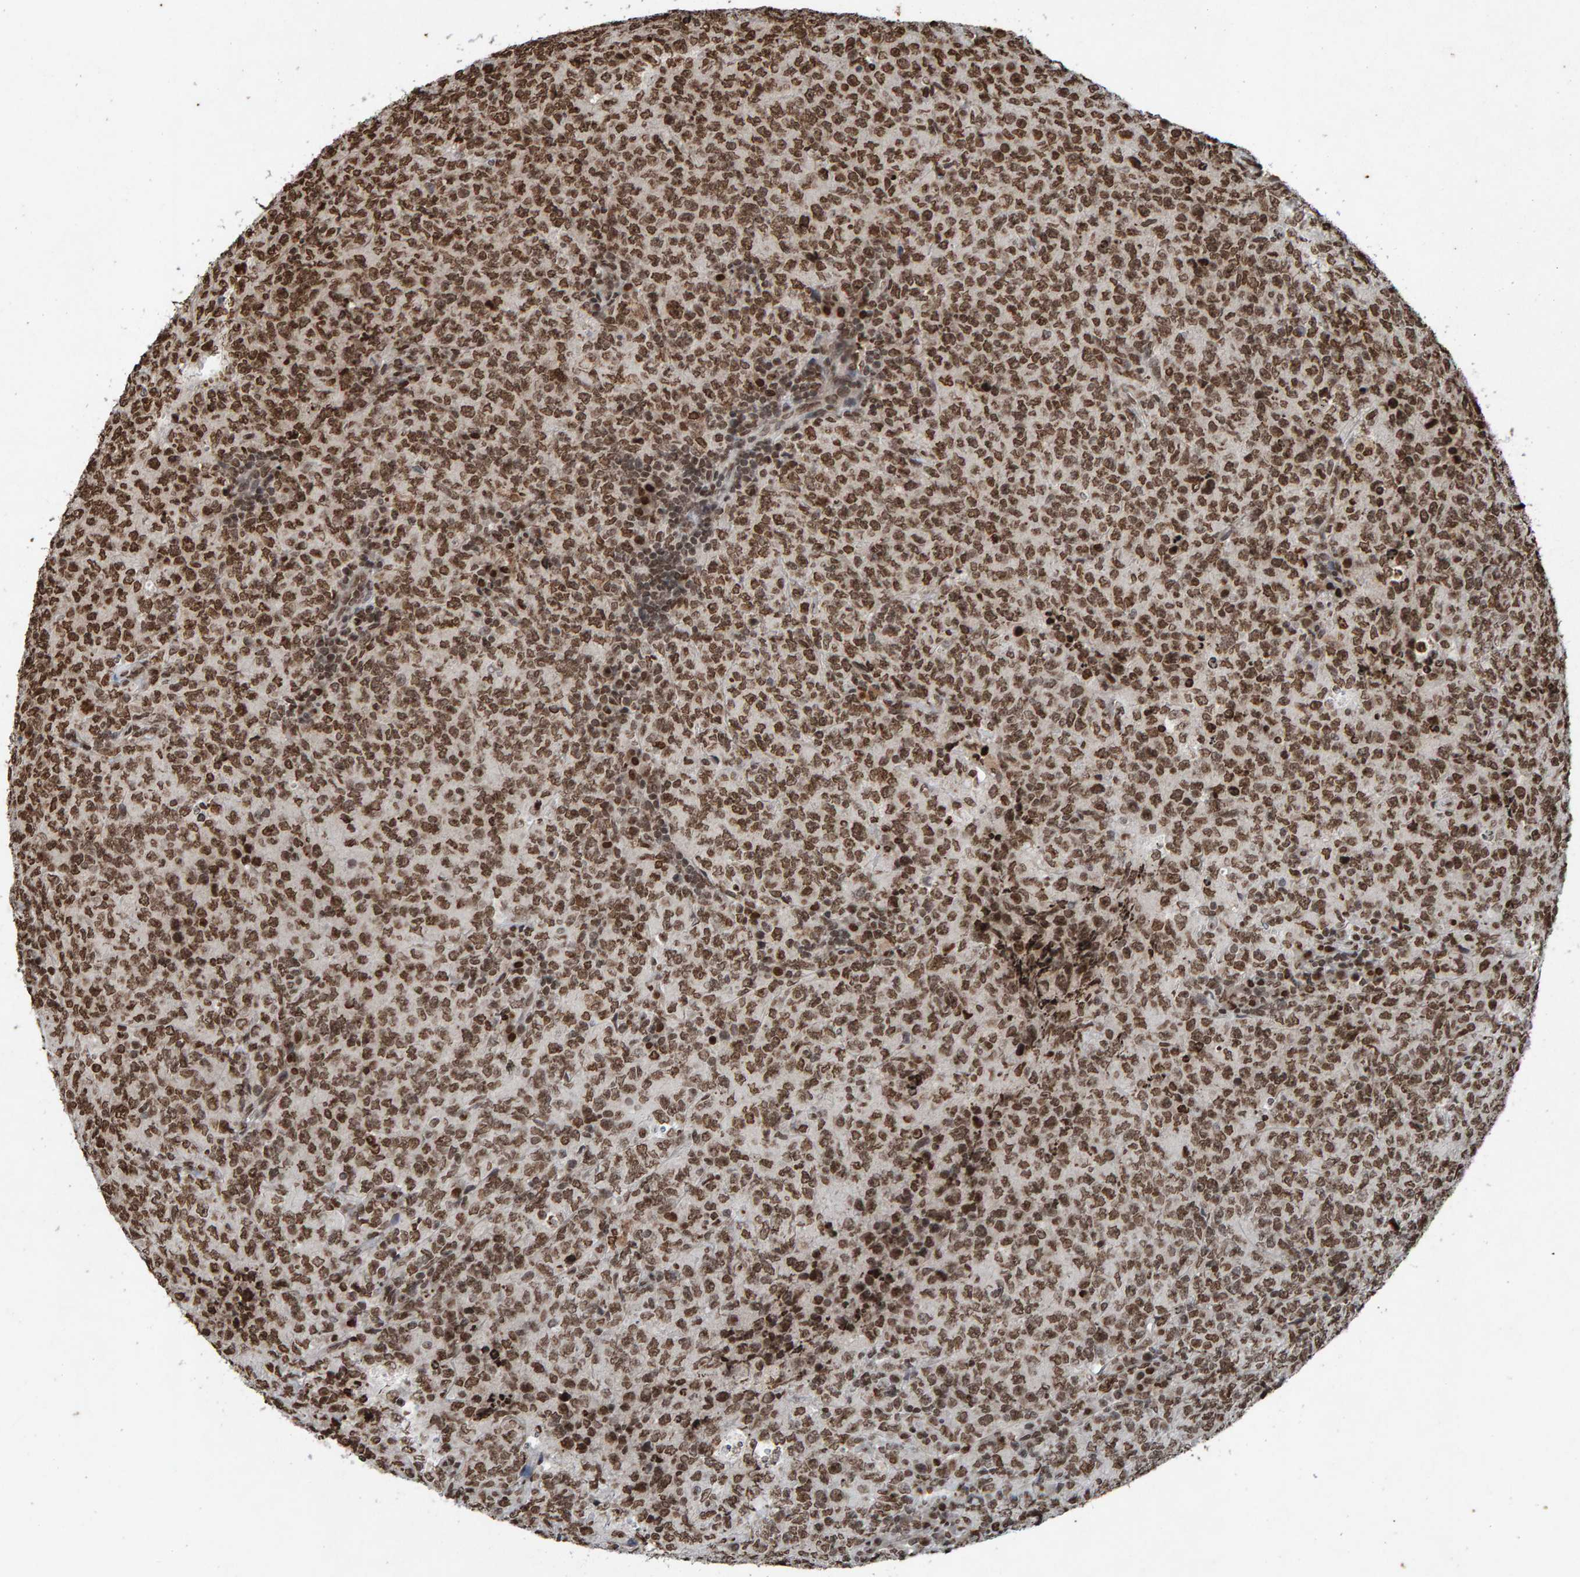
{"staining": {"intensity": "strong", "quantity": ">75%", "location": "nuclear"}, "tissue": "lymphoma", "cell_type": "Tumor cells", "image_type": "cancer", "snomed": [{"axis": "morphology", "description": "Malignant lymphoma, non-Hodgkin's type, High grade"}, {"axis": "topography", "description": "Tonsil"}], "caption": "This micrograph demonstrates lymphoma stained with immunohistochemistry to label a protein in brown. The nuclear of tumor cells show strong positivity for the protein. Nuclei are counter-stained blue.", "gene": "H2AZ1", "patient": {"sex": "female", "age": 36}}